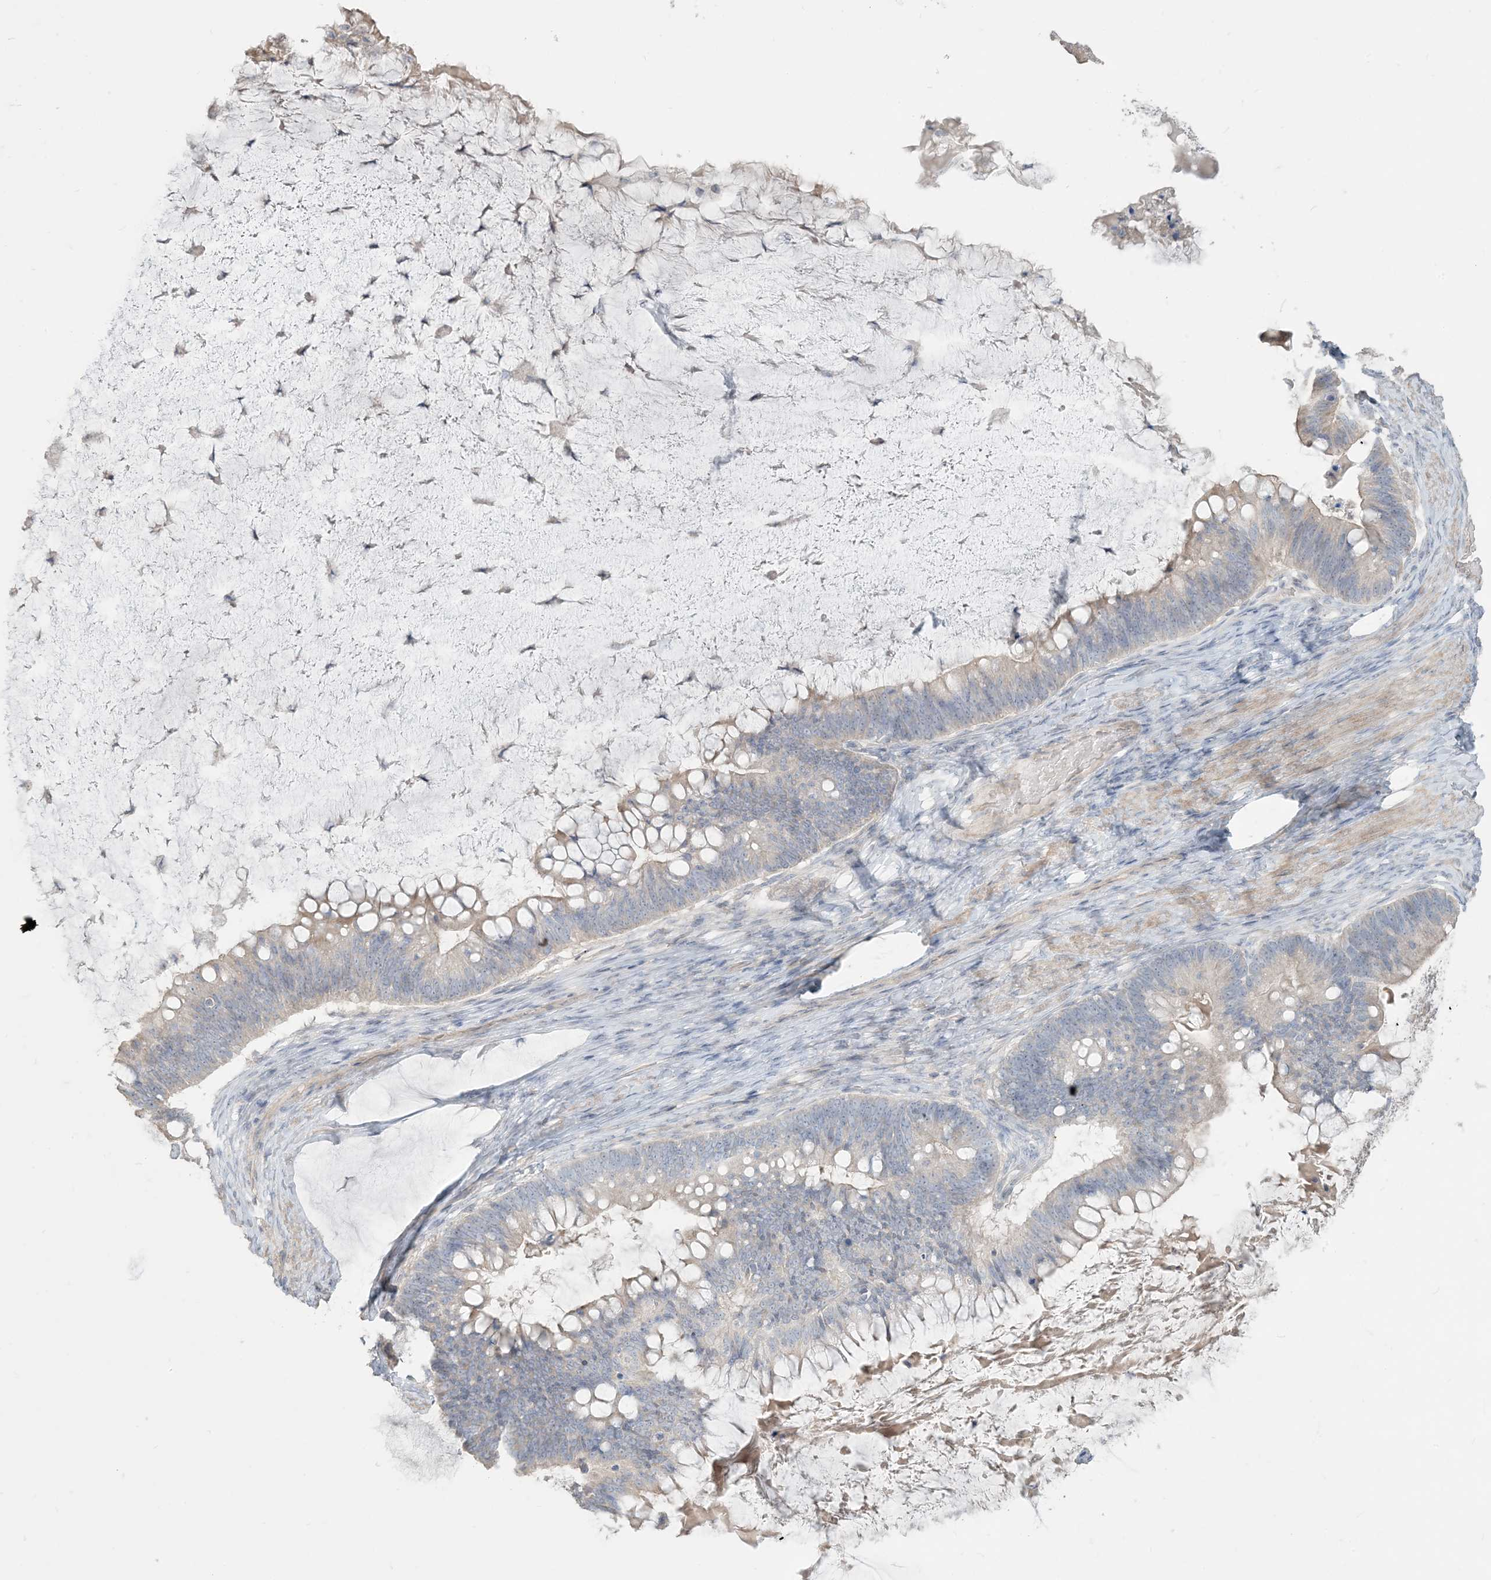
{"staining": {"intensity": "negative", "quantity": "none", "location": "none"}, "tissue": "ovarian cancer", "cell_type": "Tumor cells", "image_type": "cancer", "snomed": [{"axis": "morphology", "description": "Cystadenocarcinoma, mucinous, NOS"}, {"axis": "topography", "description": "Ovary"}], "caption": "DAB immunohistochemical staining of human mucinous cystadenocarcinoma (ovarian) demonstrates no significant expression in tumor cells. (DAB immunohistochemistry with hematoxylin counter stain).", "gene": "NPHS2", "patient": {"sex": "female", "age": 61}}